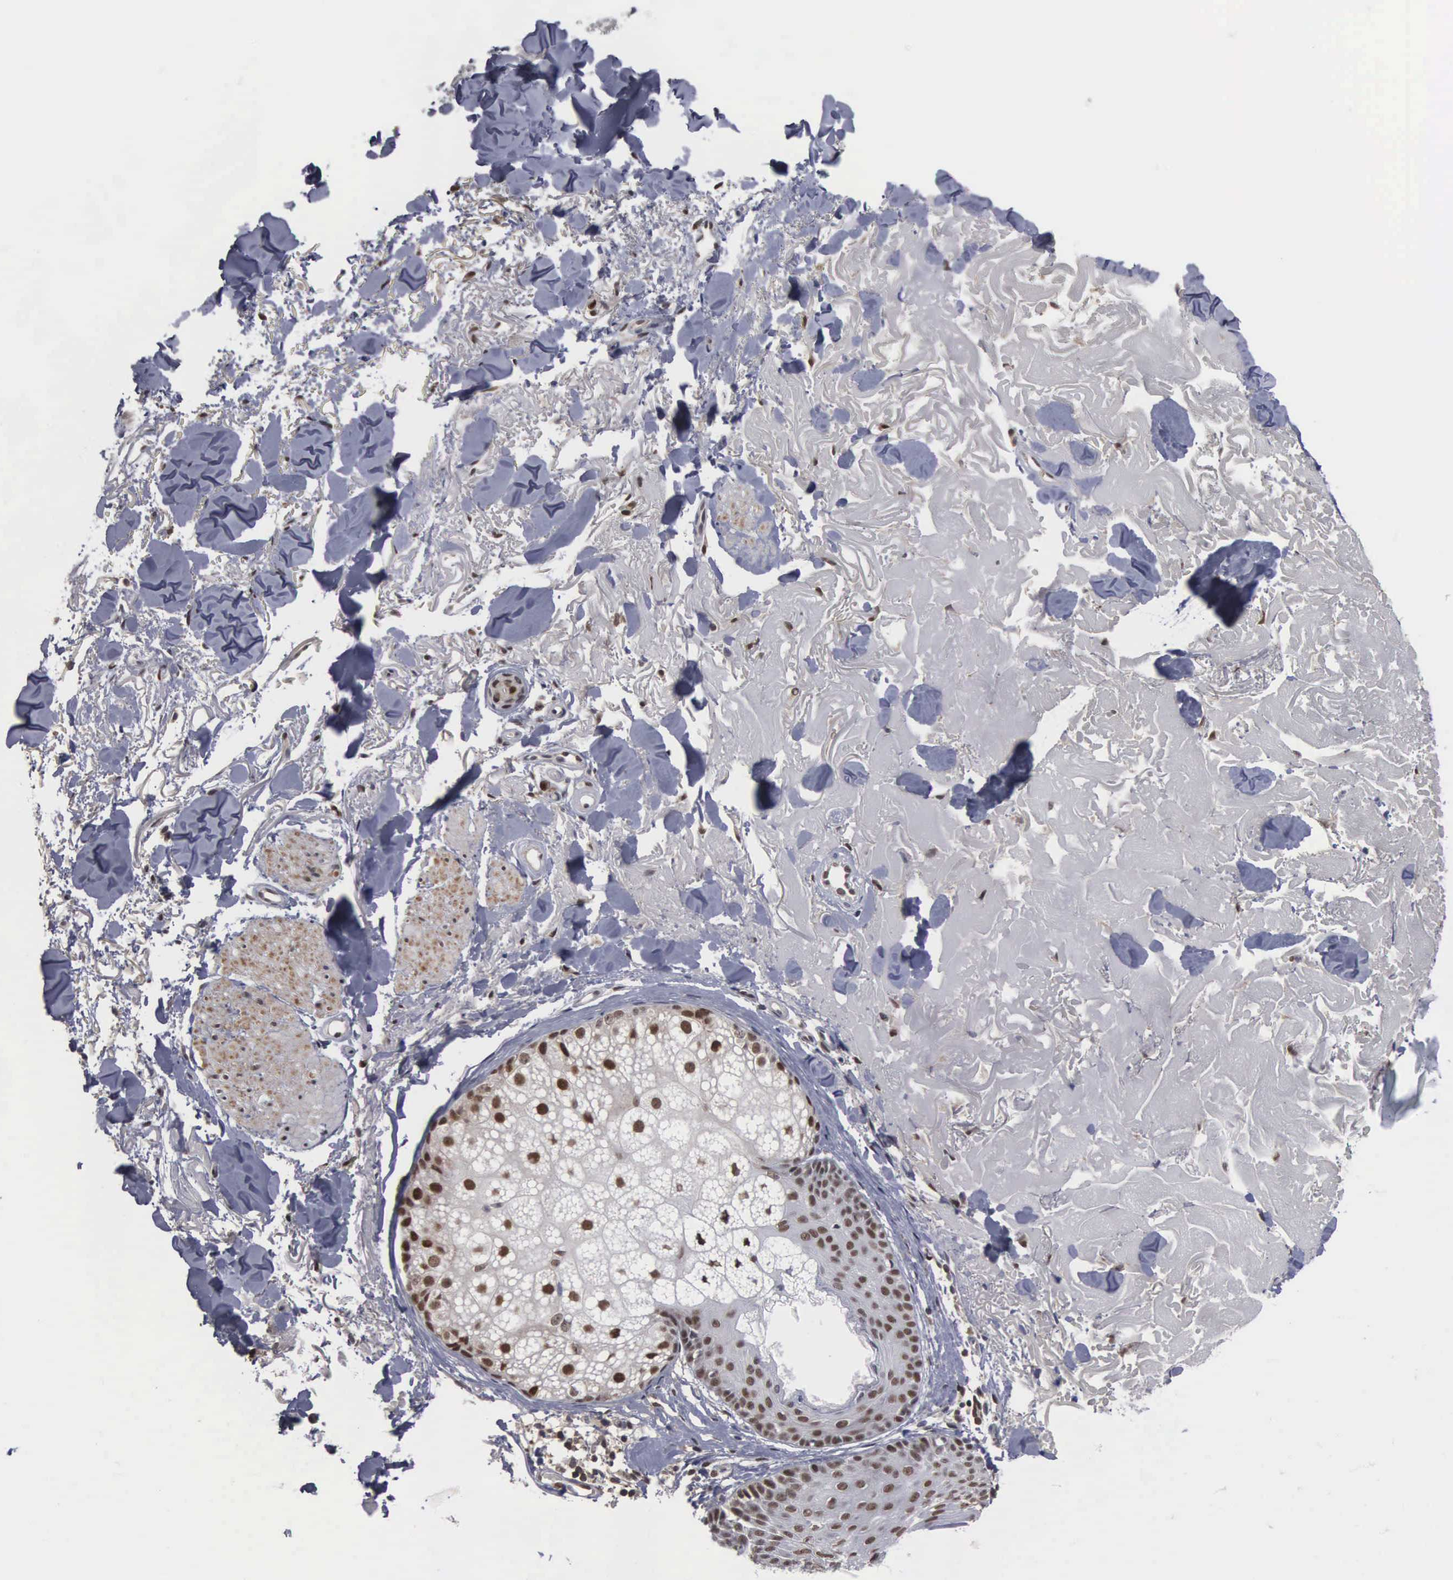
{"staining": {"intensity": "moderate", "quantity": ">75%", "location": "nuclear"}, "tissue": "skin", "cell_type": "Fibroblasts", "image_type": "normal", "snomed": [{"axis": "morphology", "description": "Normal tissue, NOS"}, {"axis": "topography", "description": "Skin"}], "caption": "DAB immunohistochemical staining of unremarkable human skin shows moderate nuclear protein expression in approximately >75% of fibroblasts.", "gene": "TRMT5", "patient": {"sex": "male", "age": 86}}